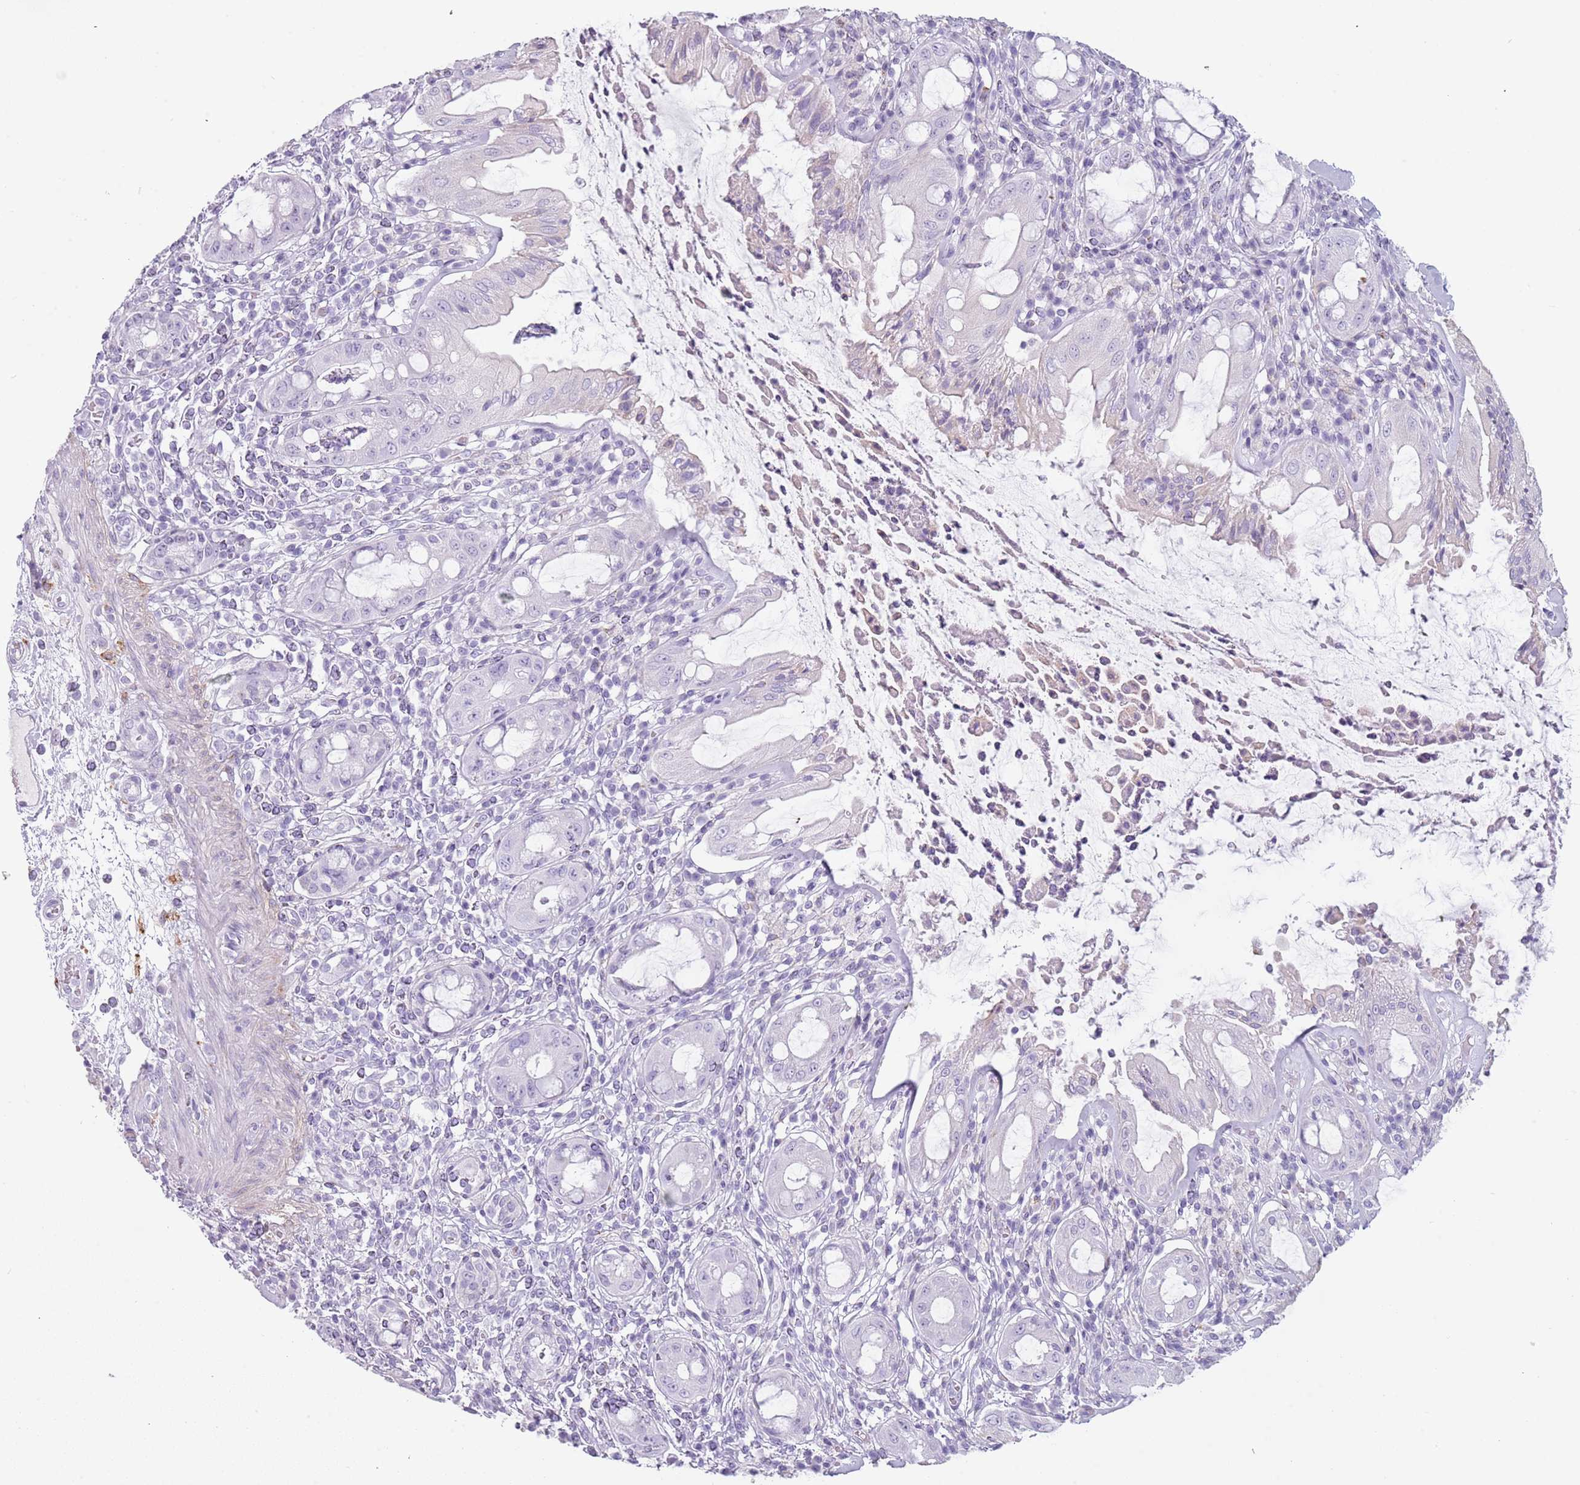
{"staining": {"intensity": "negative", "quantity": "none", "location": "none"}, "tissue": "rectum", "cell_type": "Glandular cells", "image_type": "normal", "snomed": [{"axis": "morphology", "description": "Normal tissue, NOS"}, {"axis": "topography", "description": "Rectum"}], "caption": "Glandular cells are negative for protein expression in normal human rectum. (Brightfield microscopy of DAB (3,3'-diaminobenzidine) immunohistochemistry at high magnification).", "gene": "COLEC12", "patient": {"sex": "female", "age": 57}}